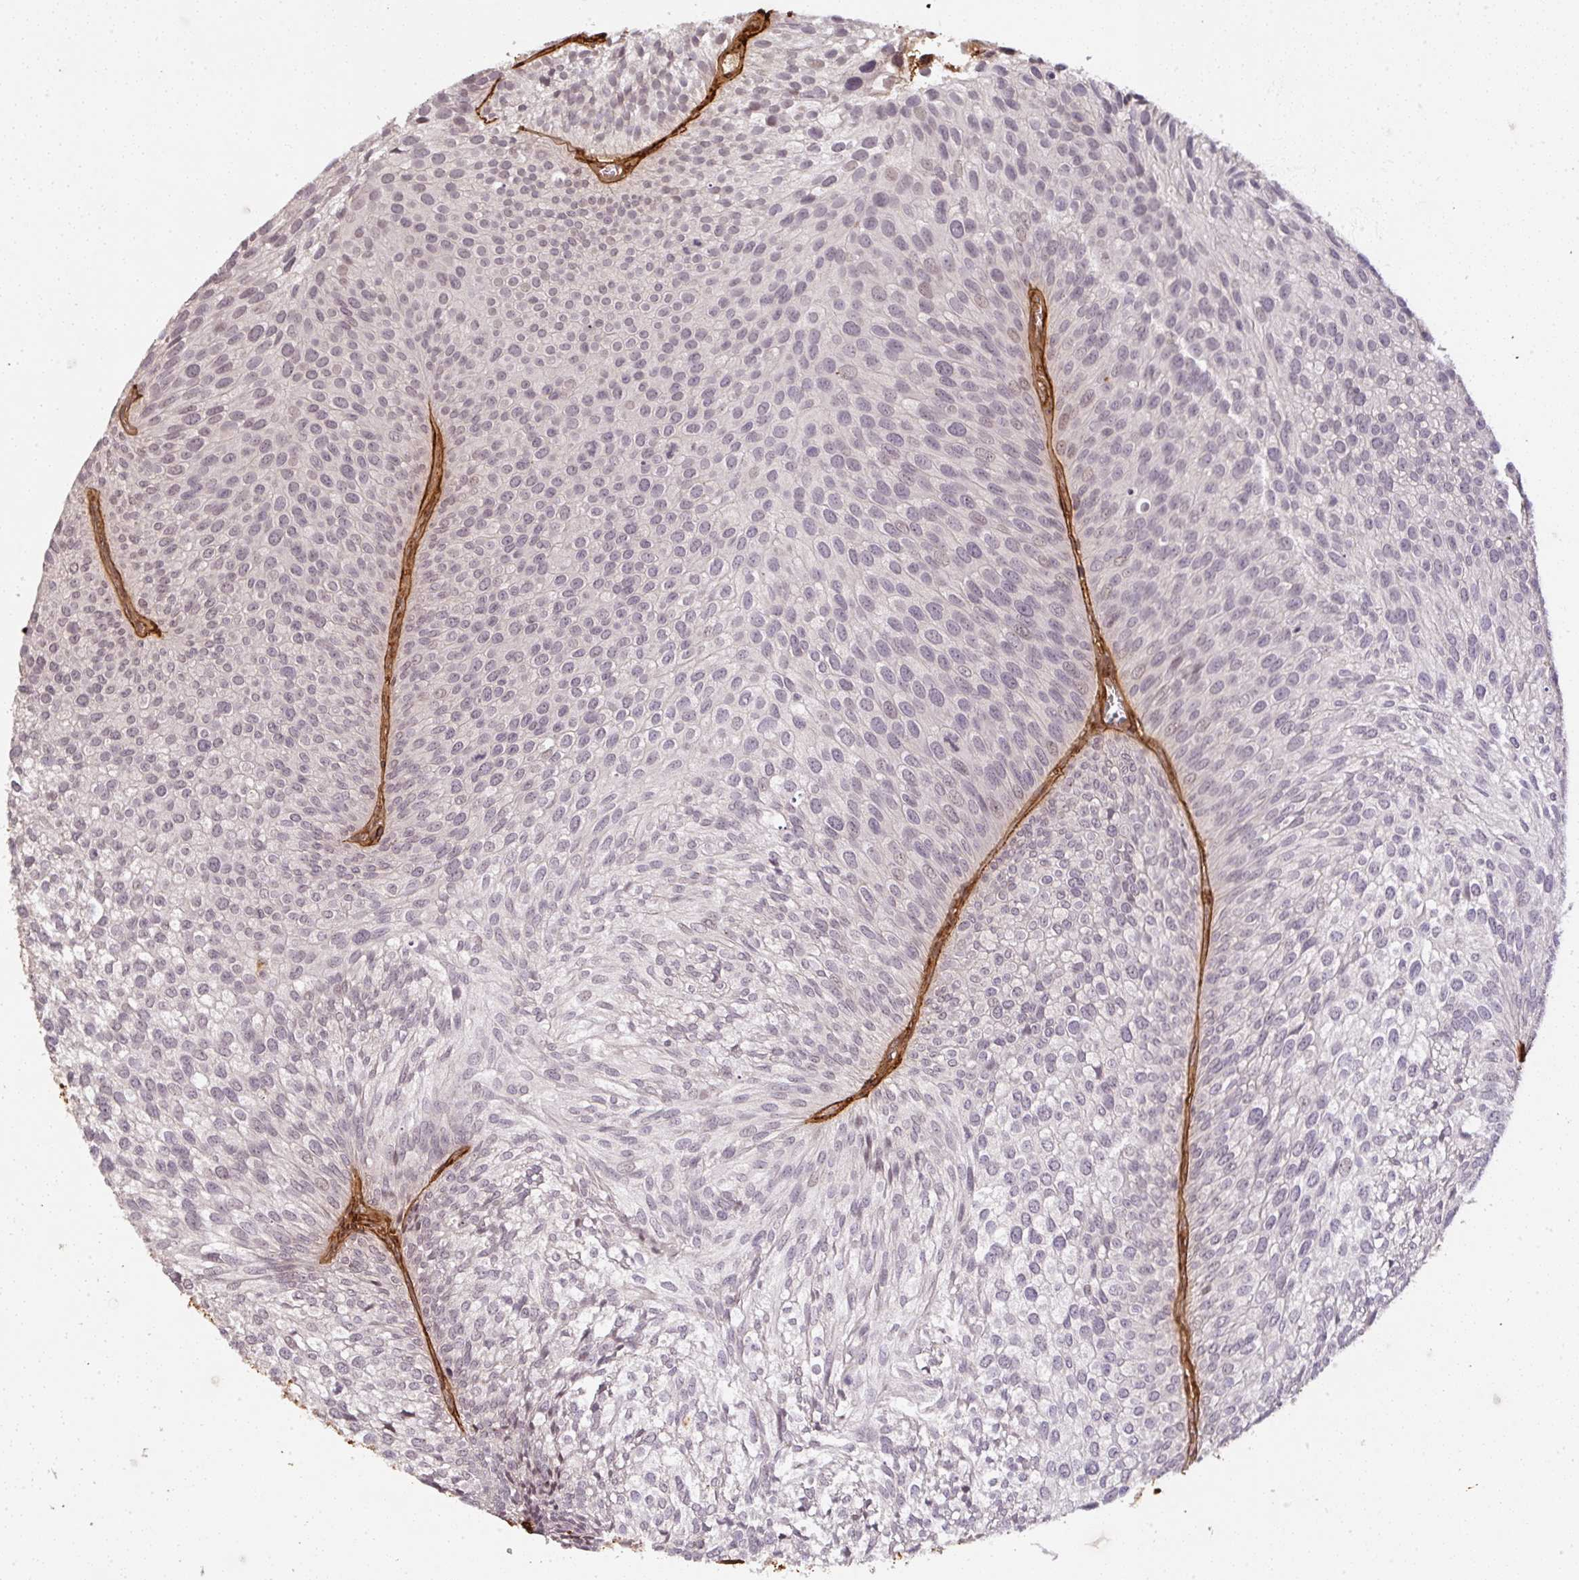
{"staining": {"intensity": "negative", "quantity": "none", "location": "none"}, "tissue": "urothelial cancer", "cell_type": "Tumor cells", "image_type": "cancer", "snomed": [{"axis": "morphology", "description": "Urothelial carcinoma, Low grade"}, {"axis": "topography", "description": "Urinary bladder"}], "caption": "This is an immunohistochemistry (IHC) micrograph of urothelial cancer. There is no staining in tumor cells.", "gene": "COL3A1", "patient": {"sex": "male", "age": 91}}